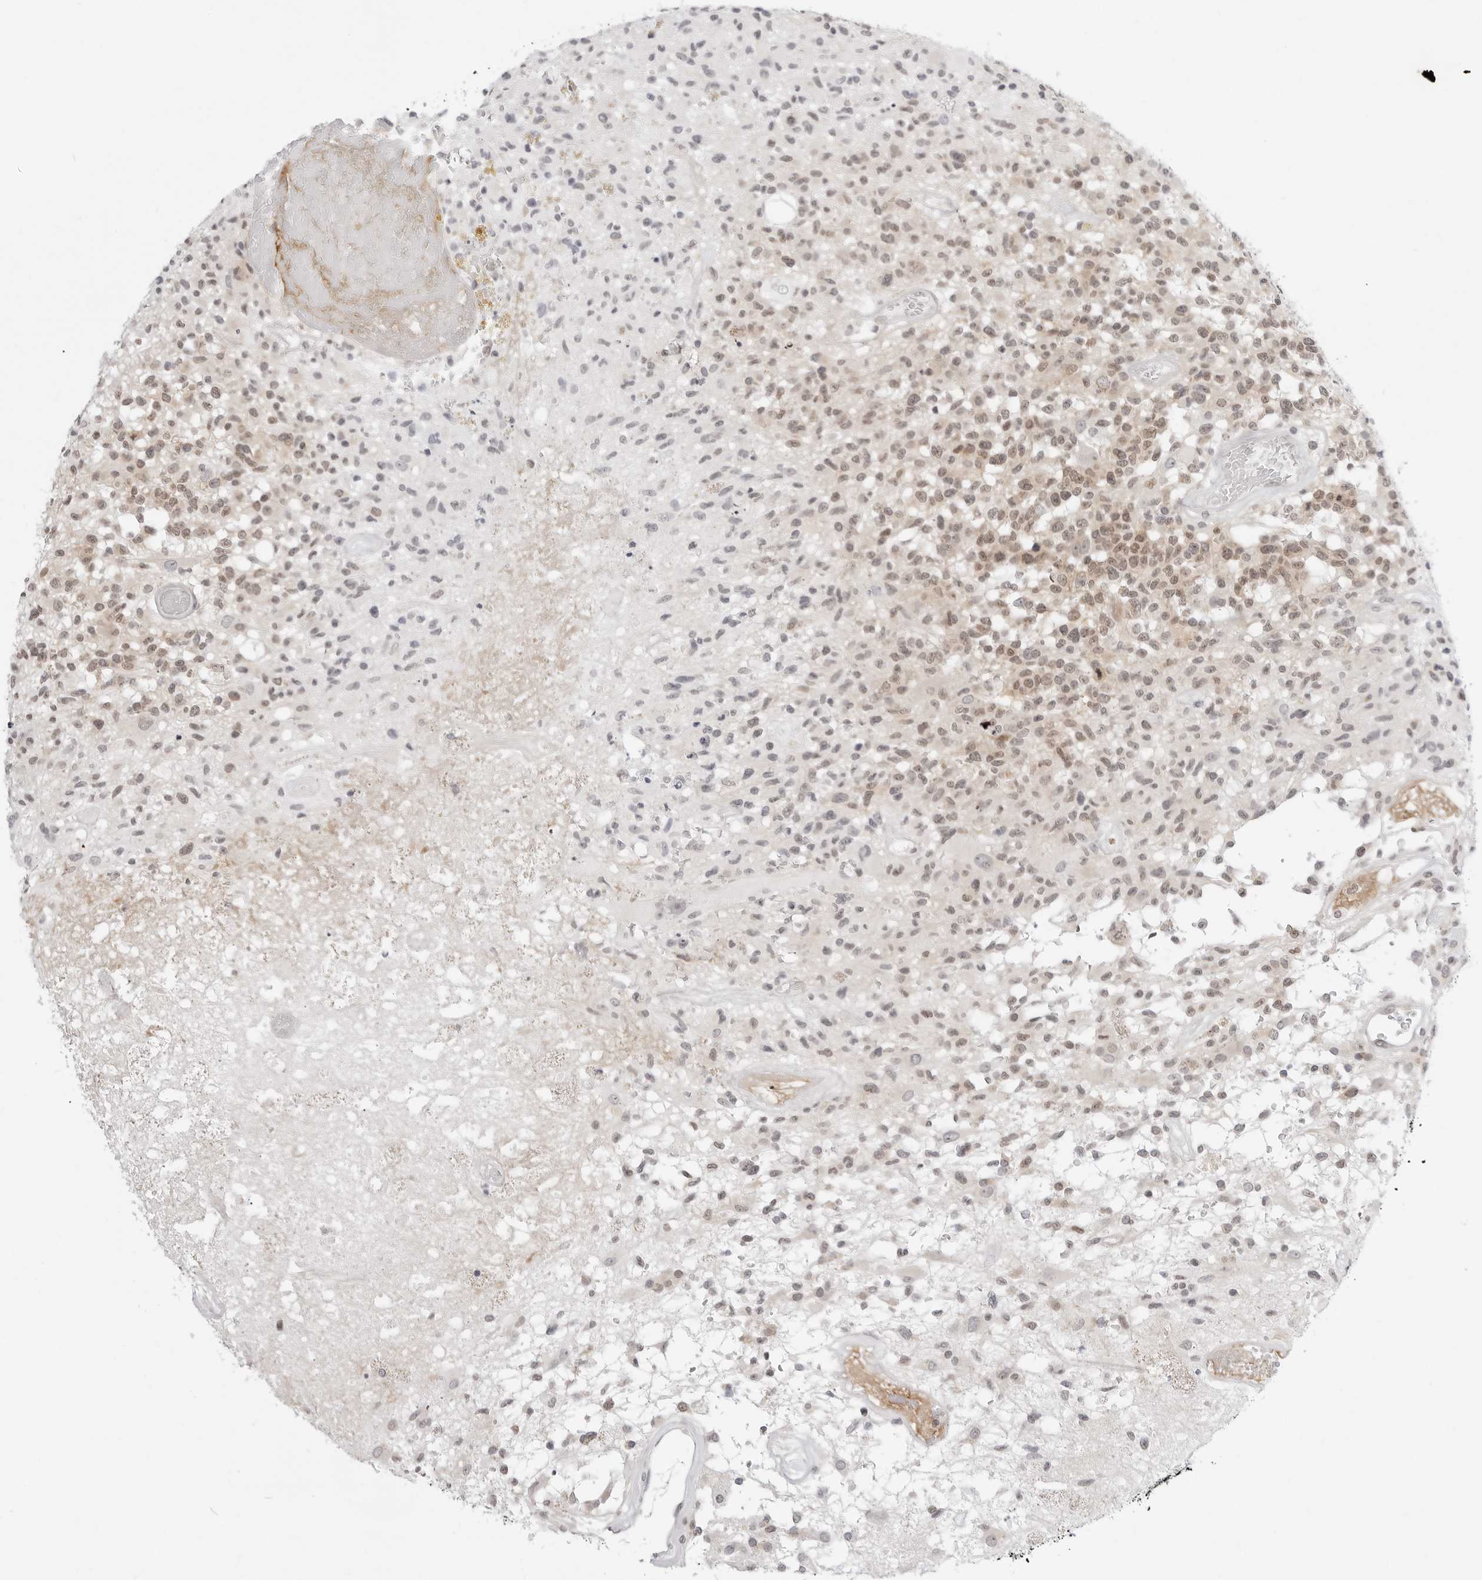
{"staining": {"intensity": "weak", "quantity": "25%-75%", "location": "cytoplasmic/membranous,nuclear"}, "tissue": "glioma", "cell_type": "Tumor cells", "image_type": "cancer", "snomed": [{"axis": "morphology", "description": "Glioma, malignant, High grade"}, {"axis": "morphology", "description": "Glioblastoma, NOS"}, {"axis": "topography", "description": "Brain"}], "caption": "Protein expression by IHC reveals weak cytoplasmic/membranous and nuclear staining in about 25%-75% of tumor cells in glioma.", "gene": "PPP2R5C", "patient": {"sex": "male", "age": 60}}